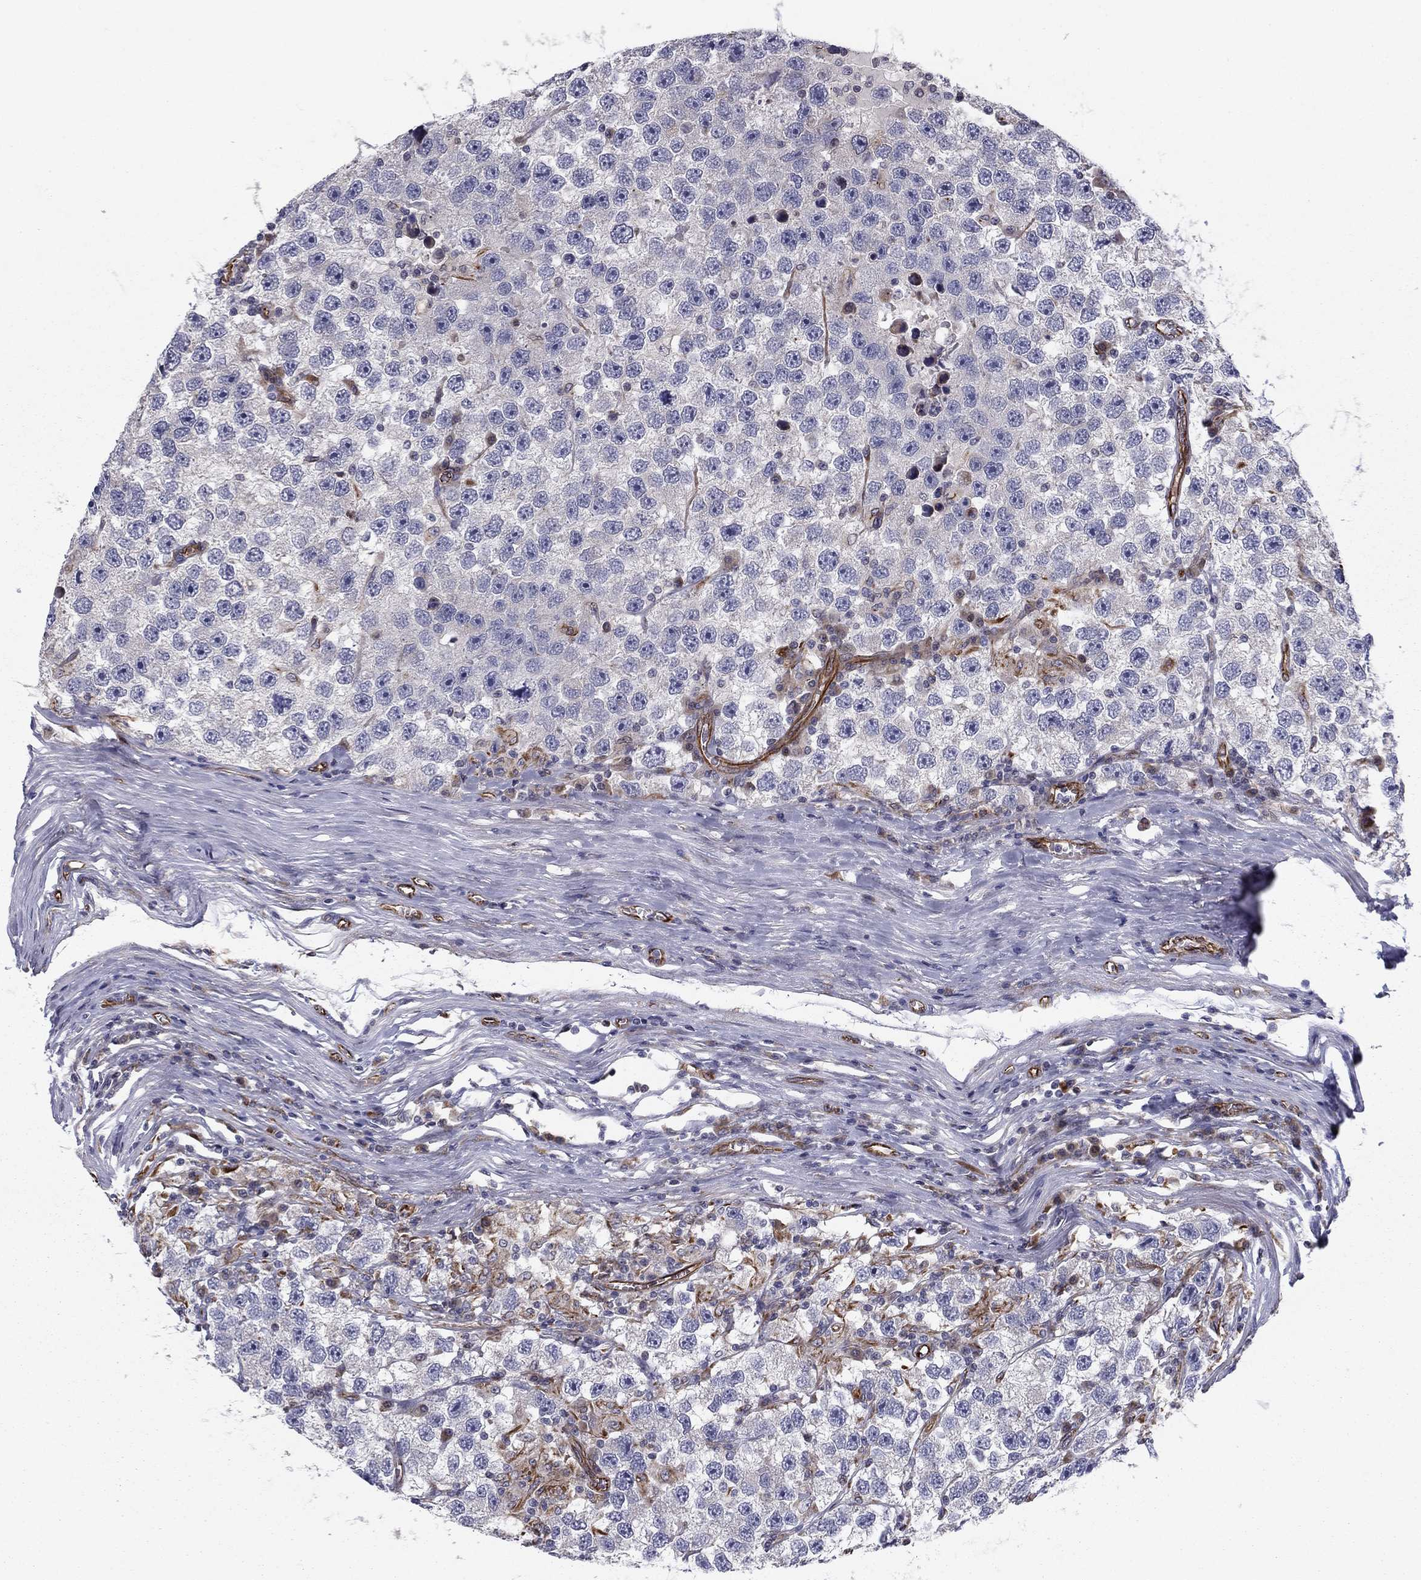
{"staining": {"intensity": "negative", "quantity": "none", "location": "none"}, "tissue": "testis cancer", "cell_type": "Tumor cells", "image_type": "cancer", "snomed": [{"axis": "morphology", "description": "Seminoma, NOS"}, {"axis": "topography", "description": "Testis"}], "caption": "Immunohistochemistry histopathology image of testis cancer stained for a protein (brown), which reveals no staining in tumor cells. Nuclei are stained in blue.", "gene": "CLSTN1", "patient": {"sex": "male", "age": 26}}